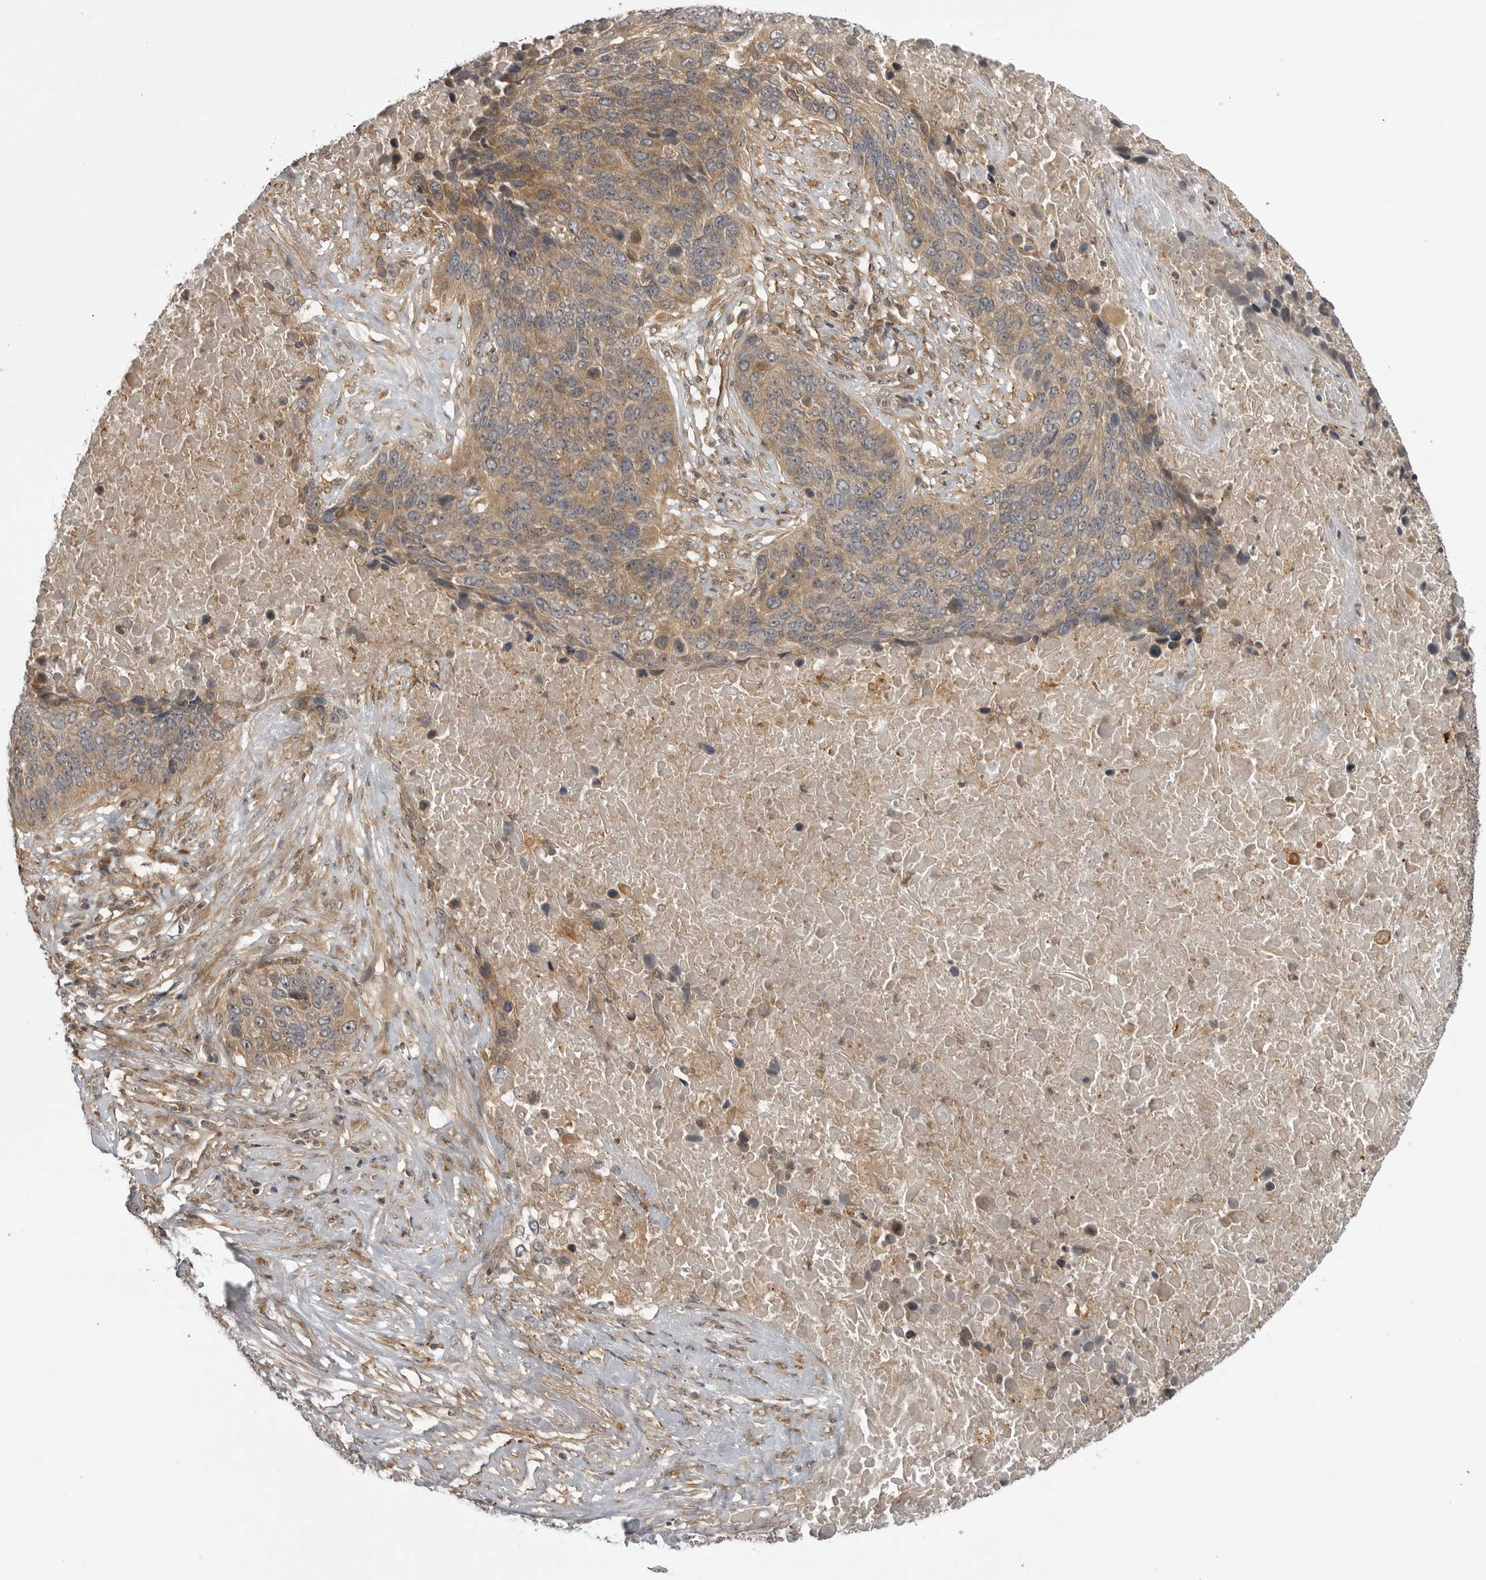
{"staining": {"intensity": "moderate", "quantity": "25%-75%", "location": "cytoplasmic/membranous"}, "tissue": "lung cancer", "cell_type": "Tumor cells", "image_type": "cancer", "snomed": [{"axis": "morphology", "description": "Squamous cell carcinoma, NOS"}, {"axis": "topography", "description": "Lung"}], "caption": "A medium amount of moderate cytoplasmic/membranous expression is identified in approximately 25%-75% of tumor cells in lung cancer tissue.", "gene": "LRRC45", "patient": {"sex": "male", "age": 66}}